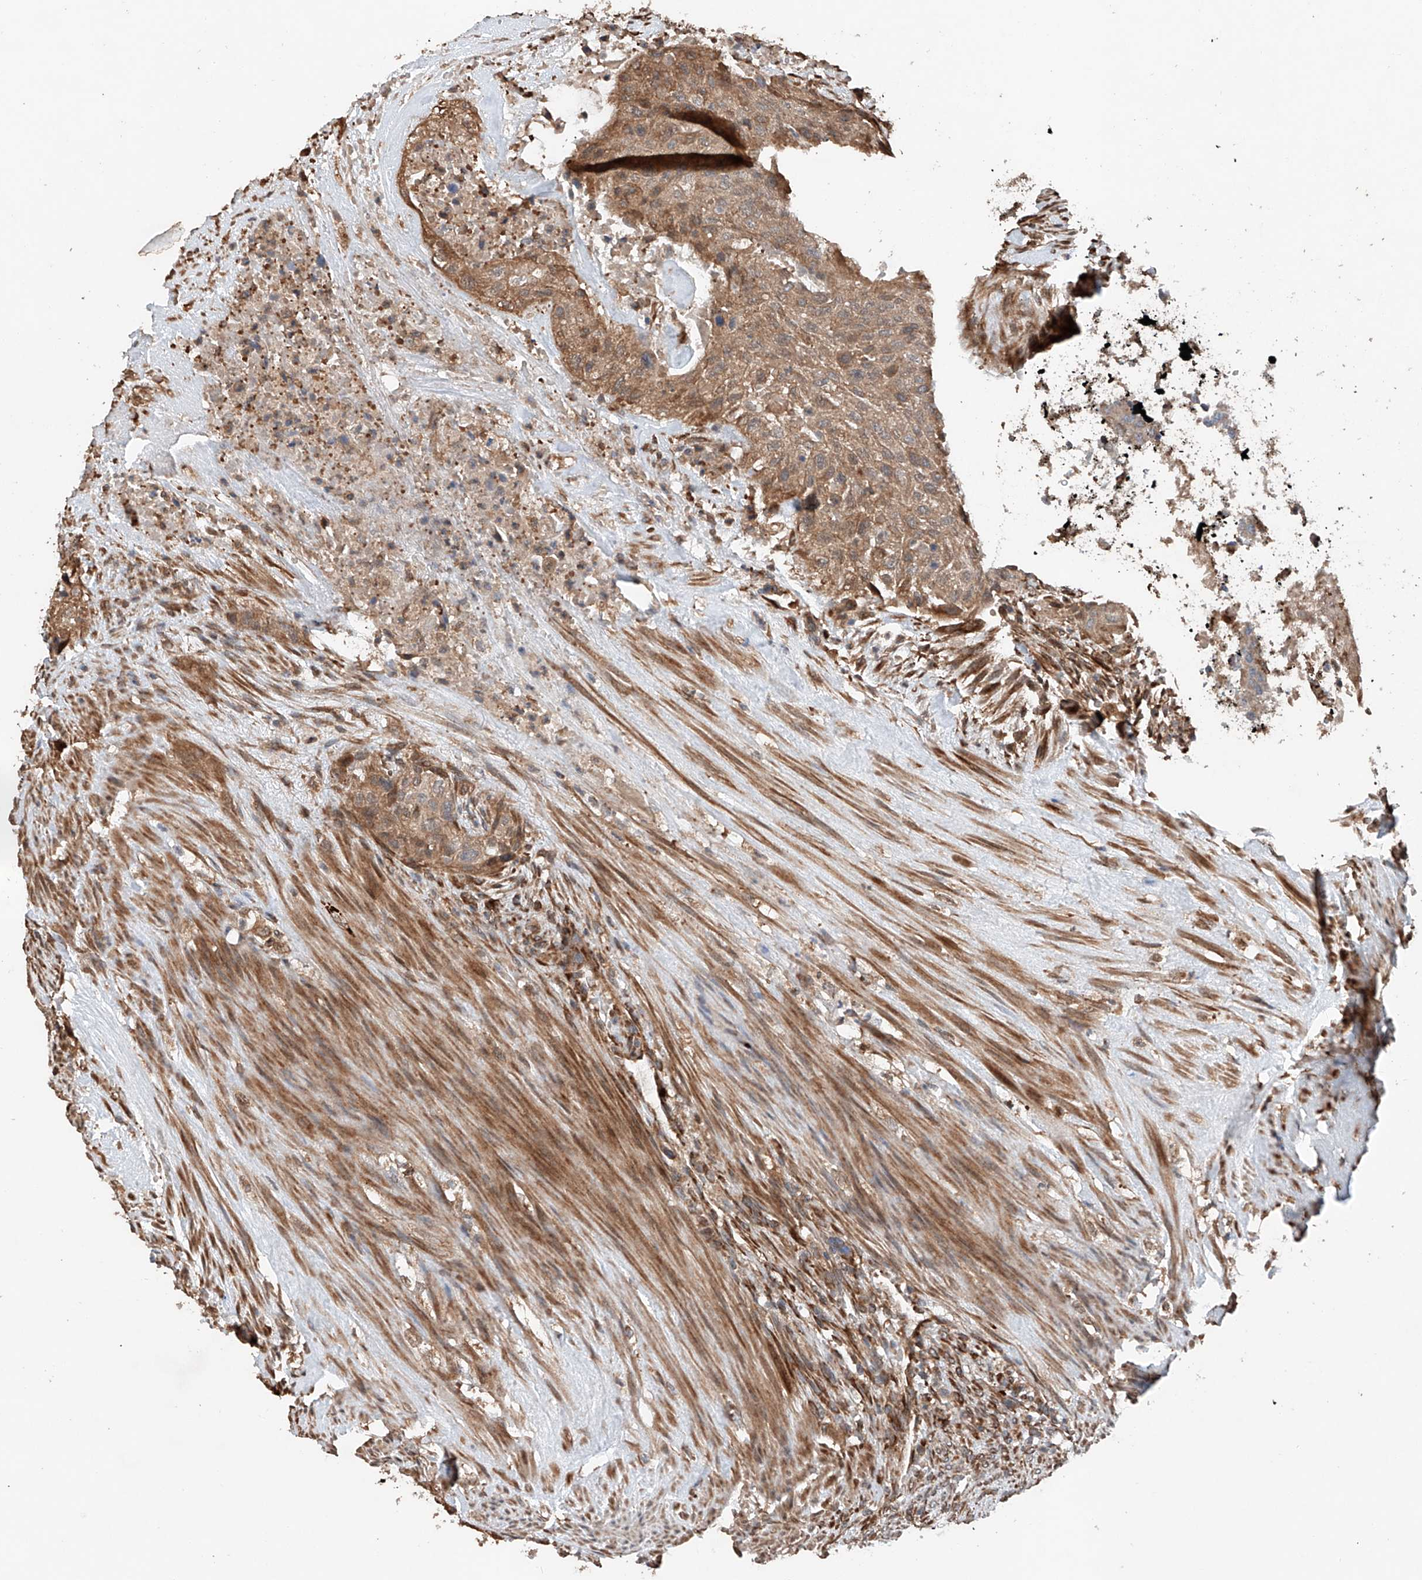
{"staining": {"intensity": "moderate", "quantity": ">75%", "location": "cytoplasmic/membranous"}, "tissue": "urothelial cancer", "cell_type": "Tumor cells", "image_type": "cancer", "snomed": [{"axis": "morphology", "description": "Urothelial carcinoma, High grade"}, {"axis": "topography", "description": "Urinary bladder"}], "caption": "About >75% of tumor cells in urothelial cancer exhibit moderate cytoplasmic/membranous protein expression as visualized by brown immunohistochemical staining.", "gene": "AP4B1", "patient": {"sex": "male", "age": 35}}